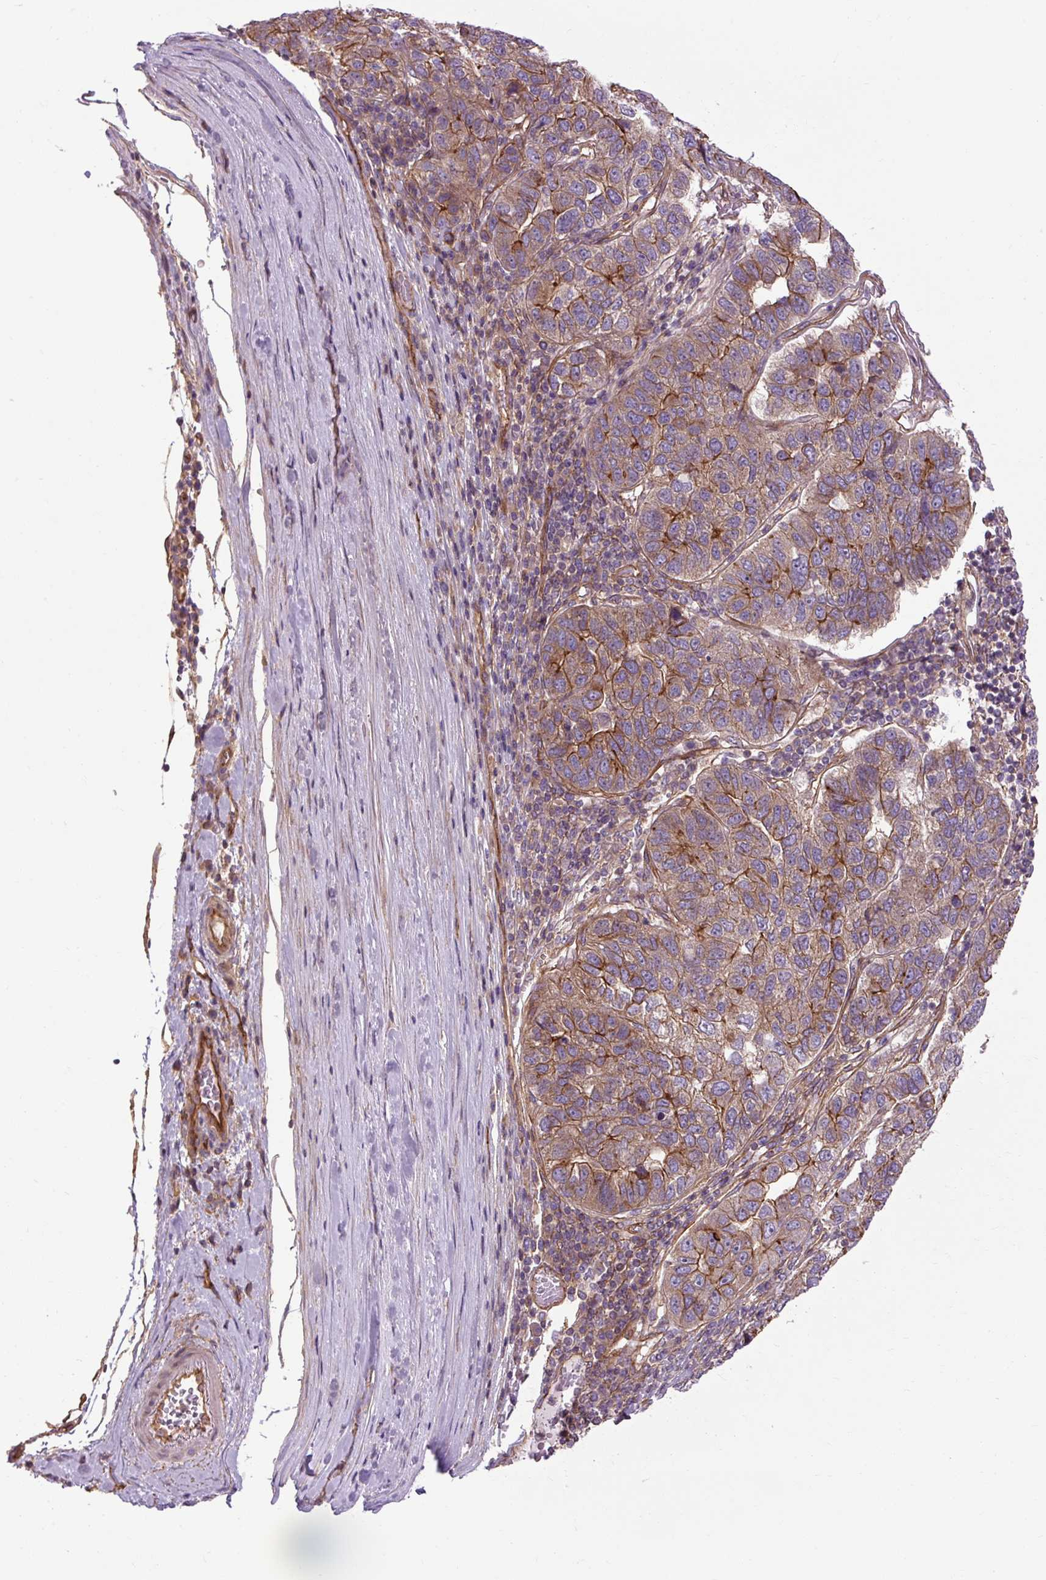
{"staining": {"intensity": "moderate", "quantity": "25%-75%", "location": "cytoplasmic/membranous"}, "tissue": "pancreatic cancer", "cell_type": "Tumor cells", "image_type": "cancer", "snomed": [{"axis": "morphology", "description": "Adenocarcinoma, NOS"}, {"axis": "topography", "description": "Pancreas"}], "caption": "This image displays adenocarcinoma (pancreatic) stained with immunohistochemistry (IHC) to label a protein in brown. The cytoplasmic/membranous of tumor cells show moderate positivity for the protein. Nuclei are counter-stained blue.", "gene": "CCDC93", "patient": {"sex": "female", "age": 61}}